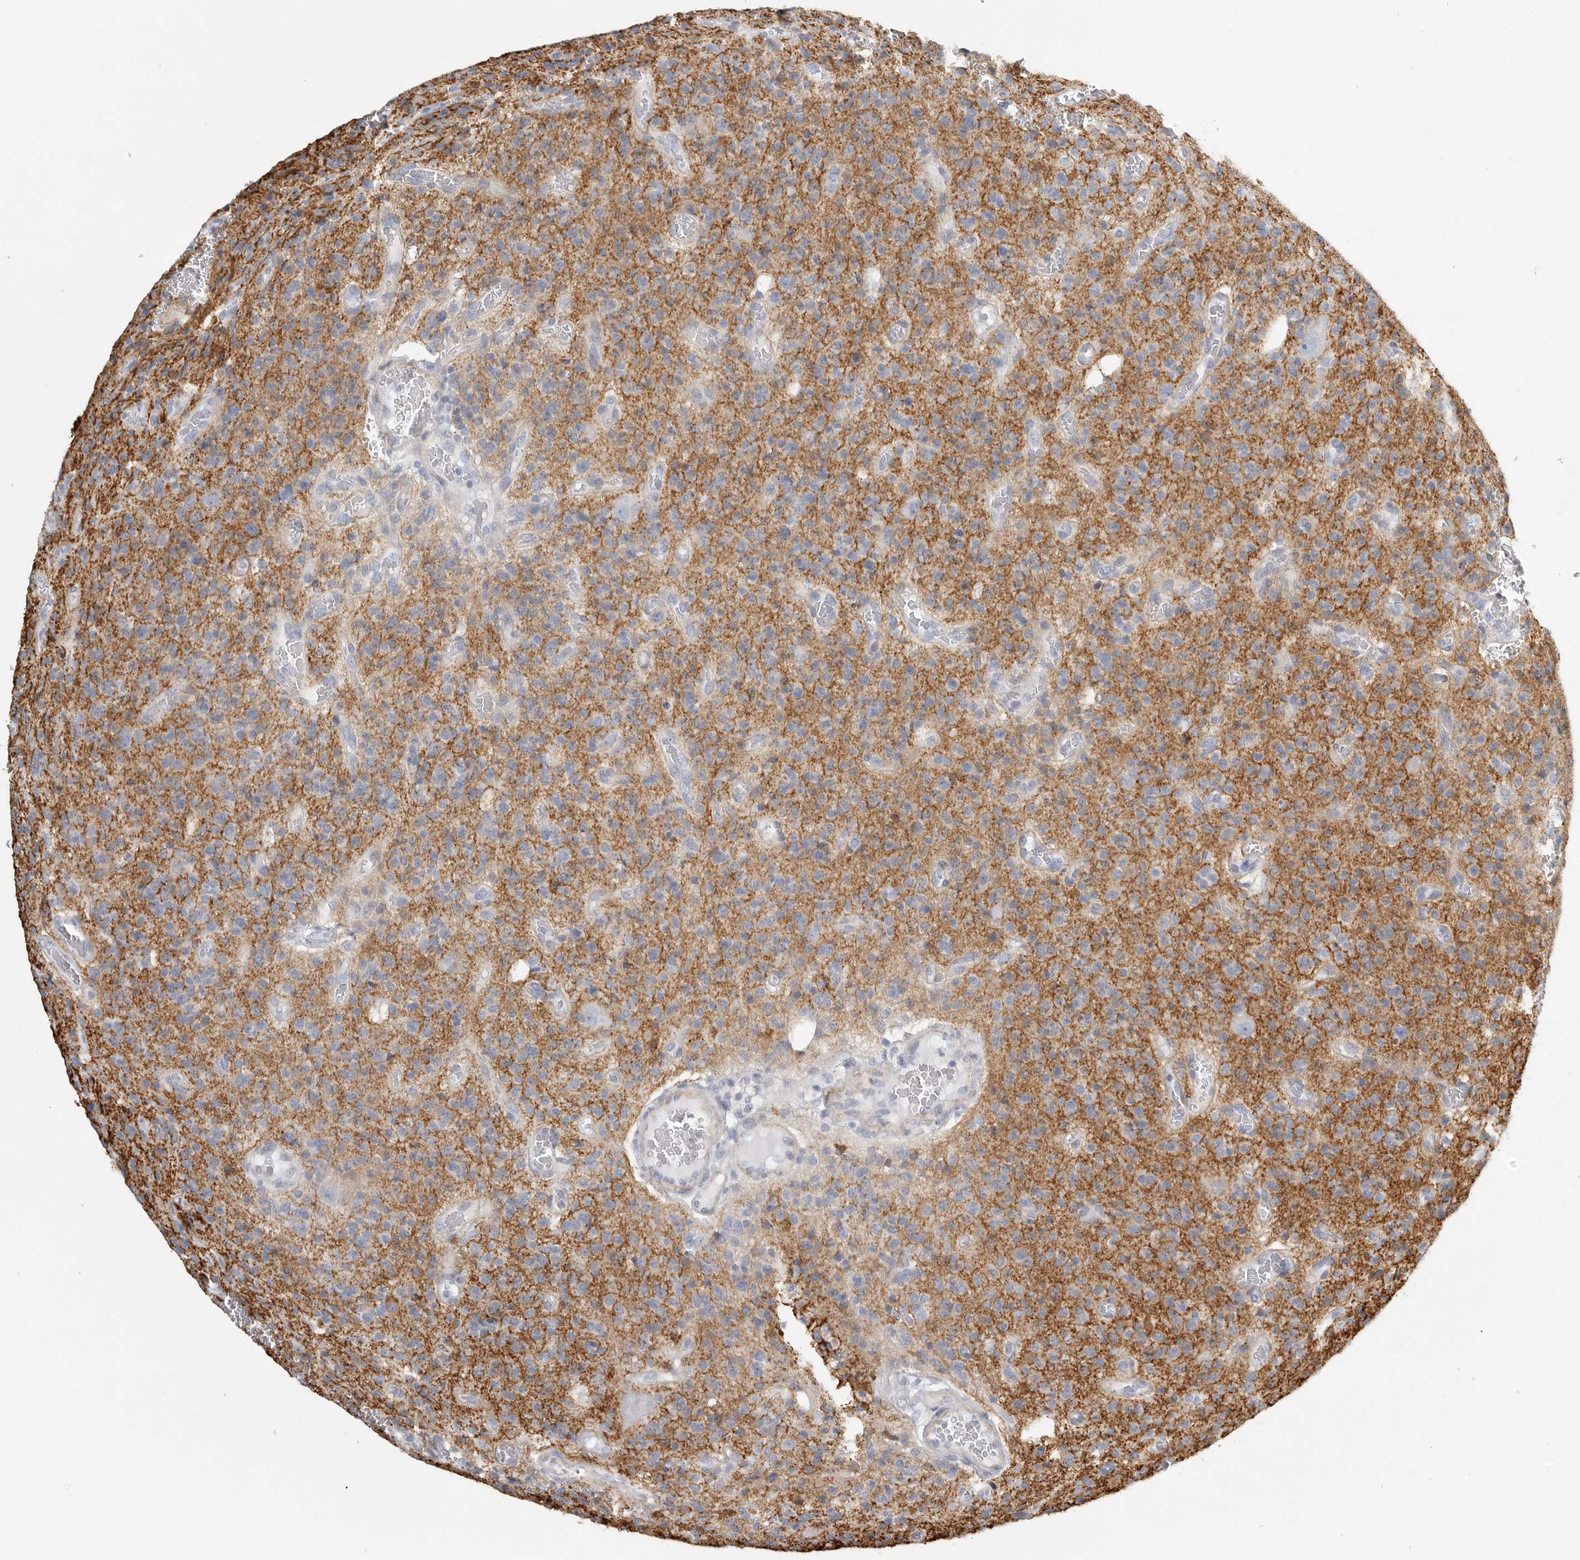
{"staining": {"intensity": "negative", "quantity": "none", "location": "none"}, "tissue": "glioma", "cell_type": "Tumor cells", "image_type": "cancer", "snomed": [{"axis": "morphology", "description": "Glioma, malignant, High grade"}, {"axis": "topography", "description": "Brain"}], "caption": "High-grade glioma (malignant) stained for a protein using immunohistochemistry (IHC) demonstrates no staining tumor cells.", "gene": "TNR", "patient": {"sex": "male", "age": 34}}